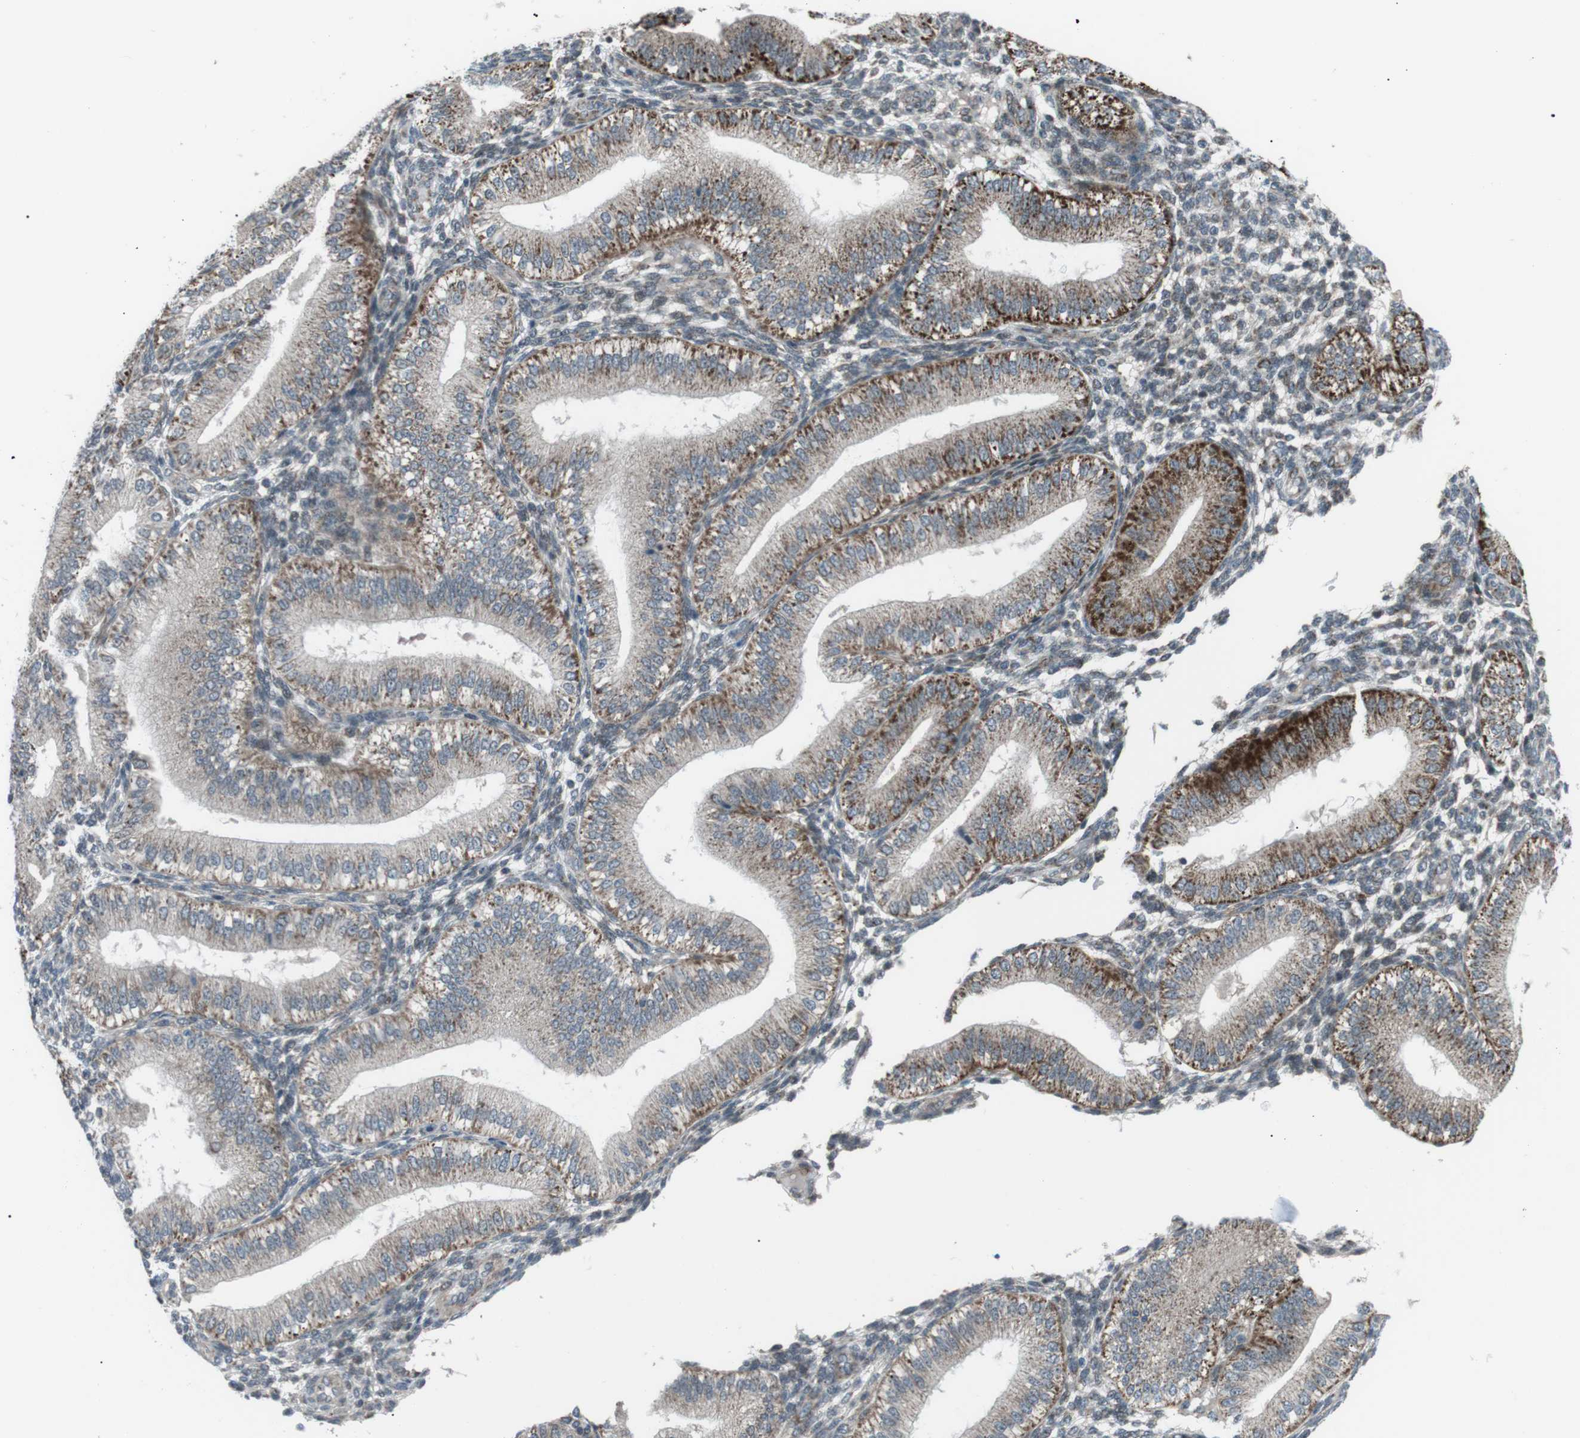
{"staining": {"intensity": "weak", "quantity": "<25%", "location": "cytoplasmic/membranous"}, "tissue": "endometrium", "cell_type": "Cells in endometrial stroma", "image_type": "normal", "snomed": [{"axis": "morphology", "description": "Normal tissue, NOS"}, {"axis": "topography", "description": "Endometrium"}], "caption": "Image shows no protein expression in cells in endometrial stroma of normal endometrium. (DAB (3,3'-diaminobenzidine) IHC with hematoxylin counter stain).", "gene": "ARID5B", "patient": {"sex": "female", "age": 39}}